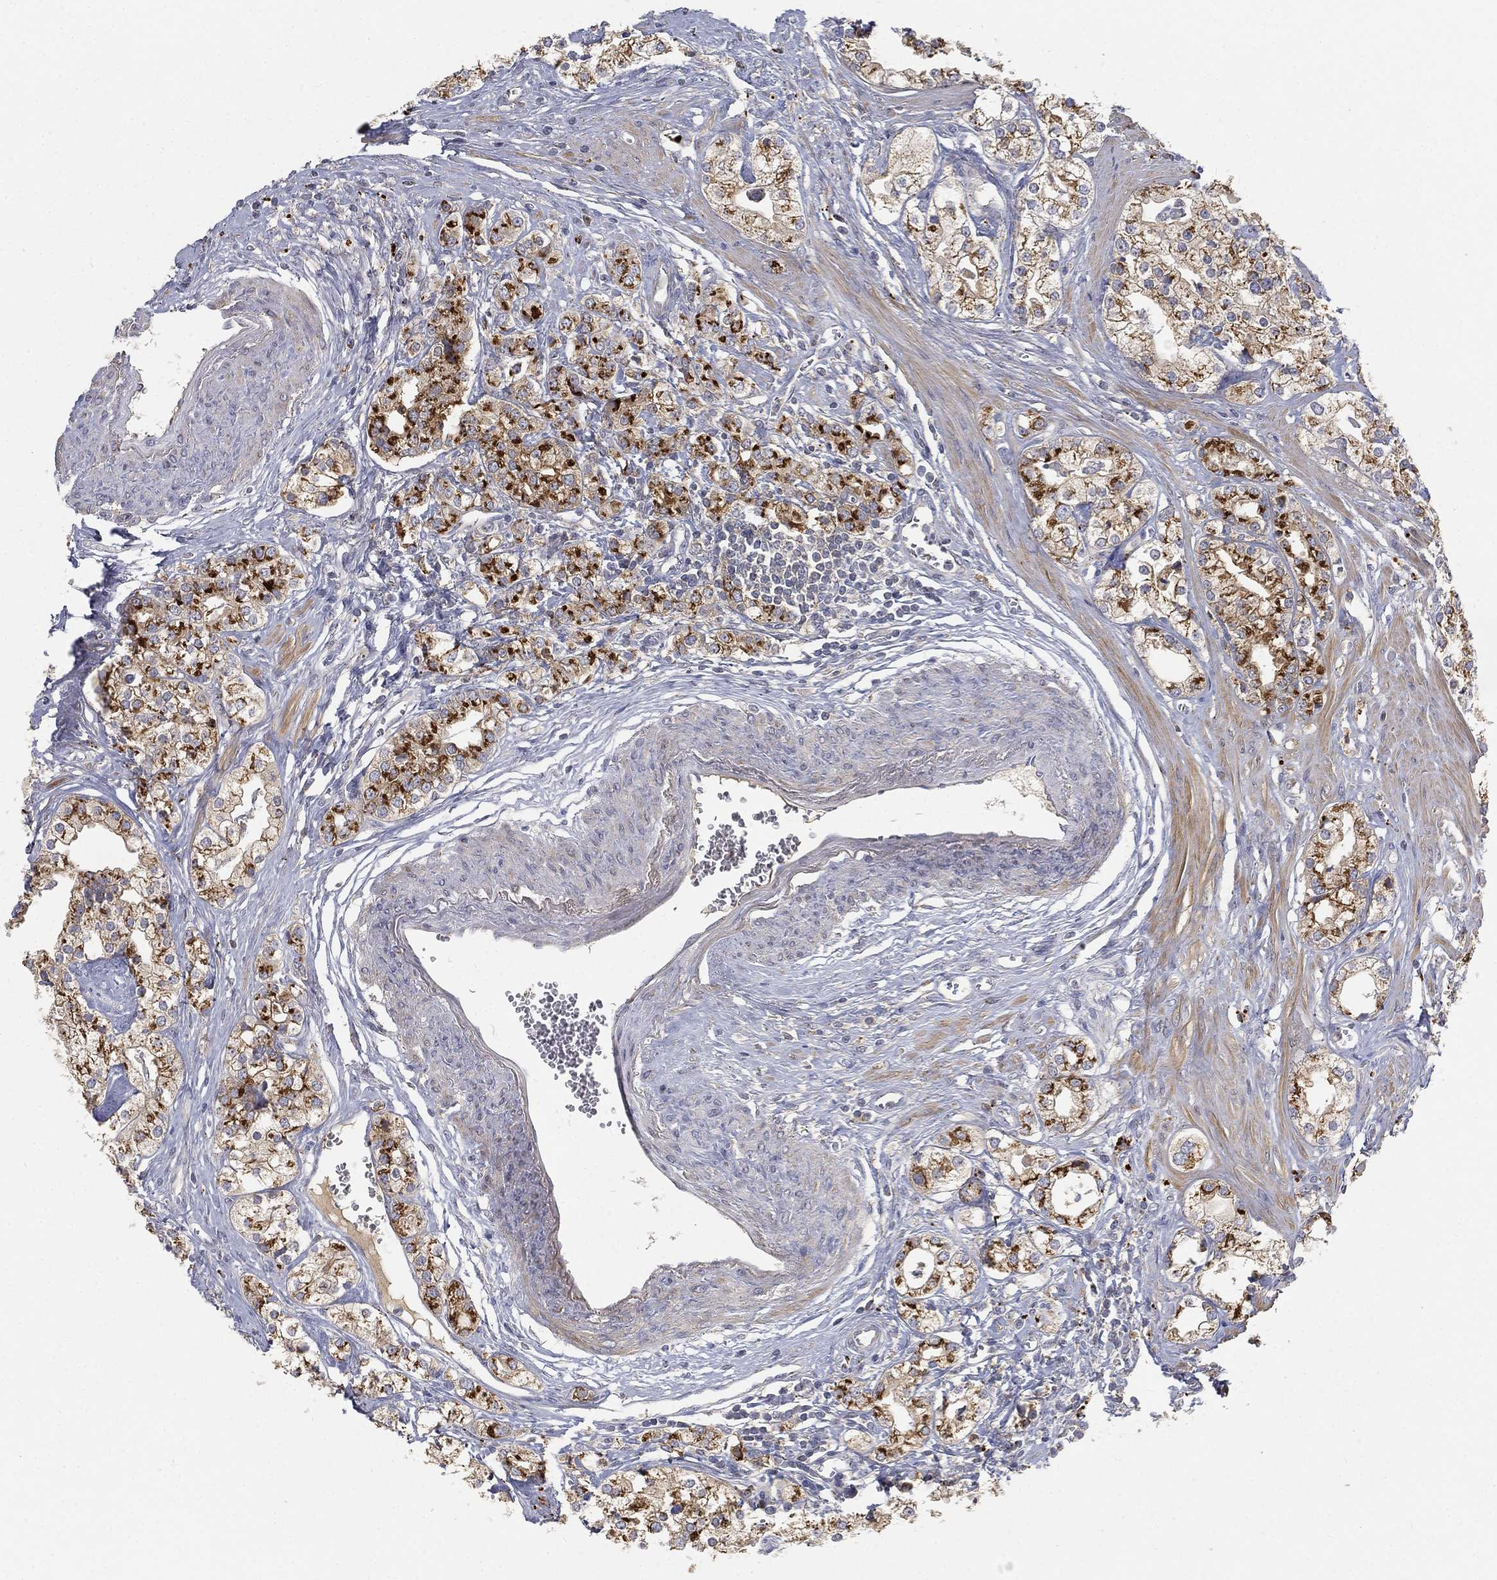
{"staining": {"intensity": "strong", "quantity": ">75%", "location": "cytoplasmic/membranous"}, "tissue": "prostate cancer", "cell_type": "Tumor cells", "image_type": "cancer", "snomed": [{"axis": "morphology", "description": "Adenocarcinoma, NOS"}, {"axis": "topography", "description": "Prostate and seminal vesicle, NOS"}, {"axis": "topography", "description": "Prostate"}], "caption": "IHC micrograph of human prostate cancer stained for a protein (brown), which displays high levels of strong cytoplasmic/membranous staining in approximately >75% of tumor cells.", "gene": "CTSL", "patient": {"sex": "male", "age": 62}}